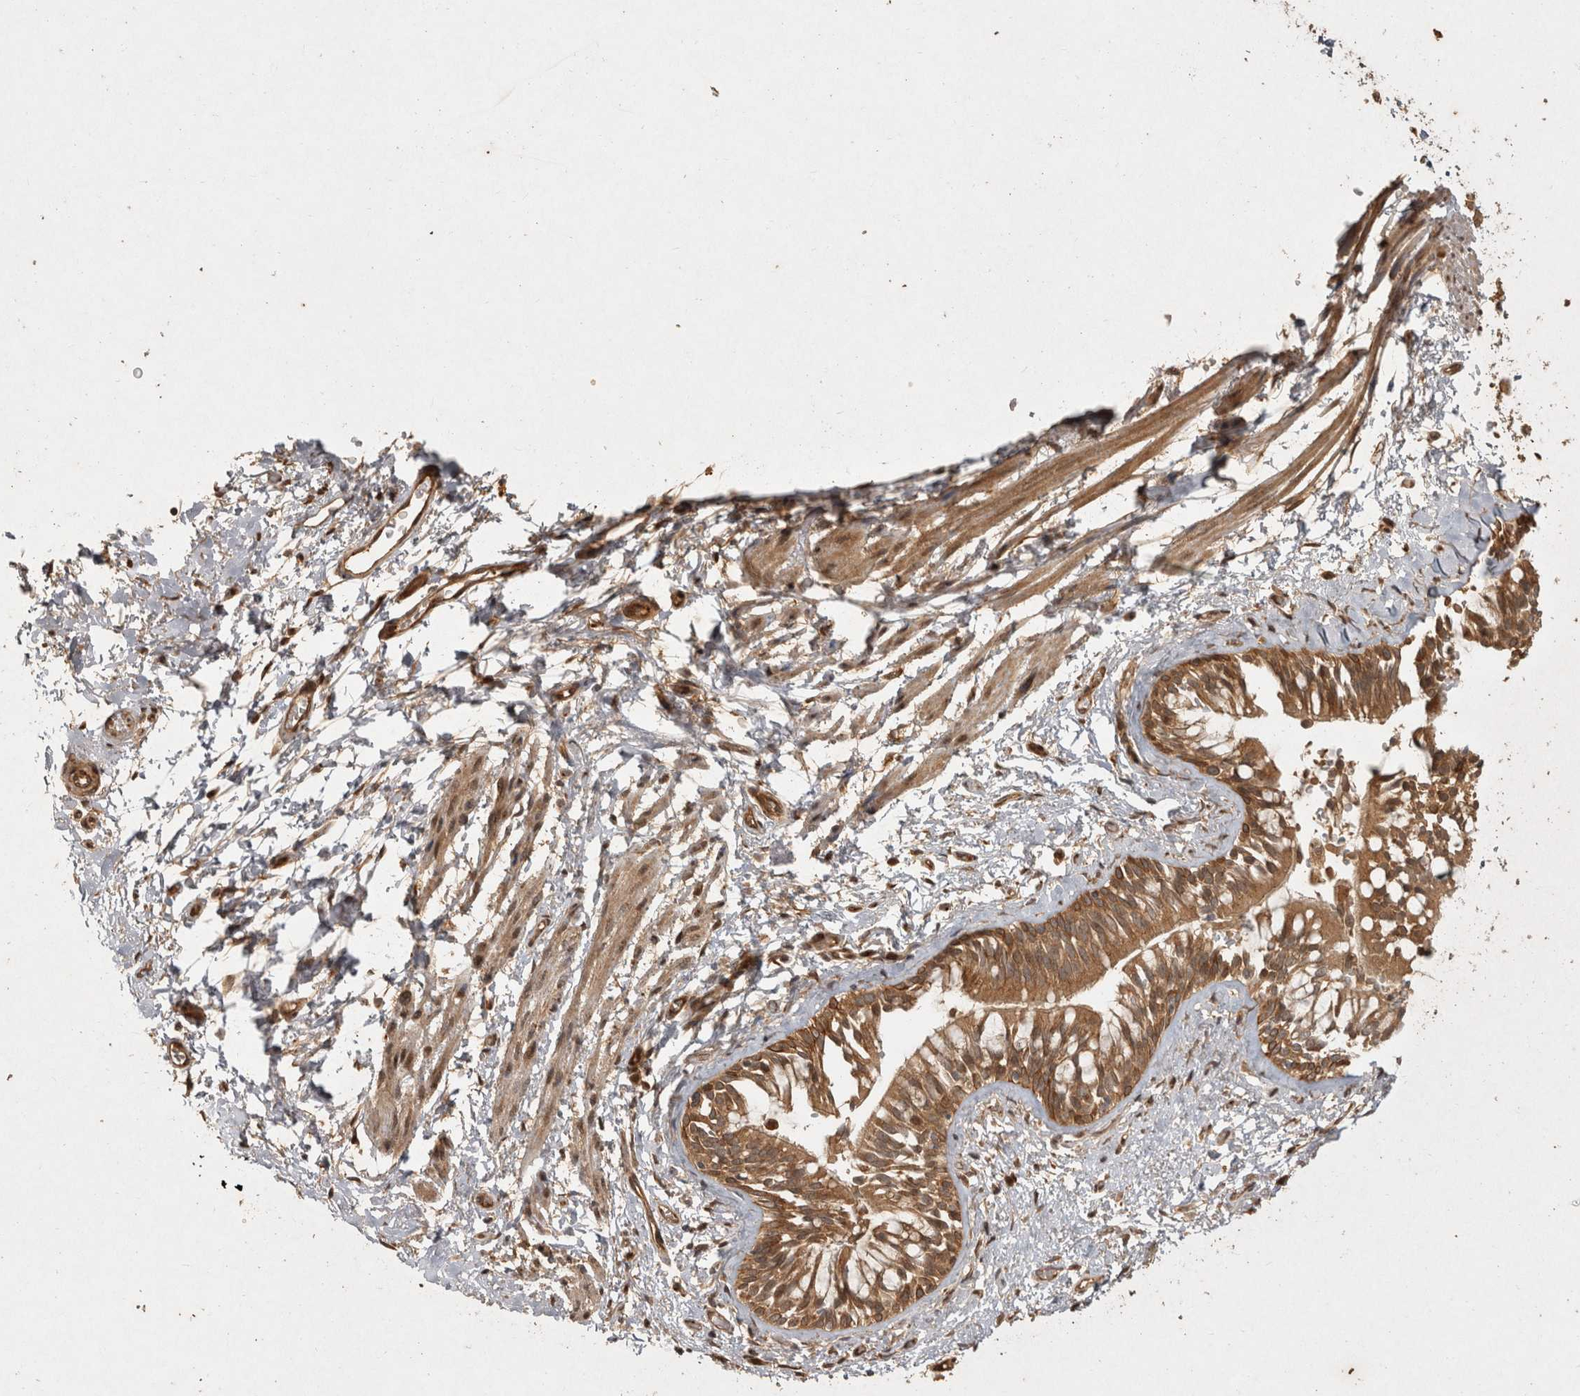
{"staining": {"intensity": "moderate", "quantity": ">75%", "location": "cytoplasmic/membranous"}, "tissue": "bronchus", "cell_type": "Respiratory epithelial cells", "image_type": "normal", "snomed": [{"axis": "morphology", "description": "Normal tissue, NOS"}, {"axis": "morphology", "description": "Inflammation, NOS"}, {"axis": "topography", "description": "Cartilage tissue"}, {"axis": "topography", "description": "Bronchus"}, {"axis": "topography", "description": "Lung"}], "caption": "Bronchus stained with a brown dye shows moderate cytoplasmic/membranous positive staining in approximately >75% of respiratory epithelial cells.", "gene": "CAMSAP2", "patient": {"sex": "female", "age": 64}}